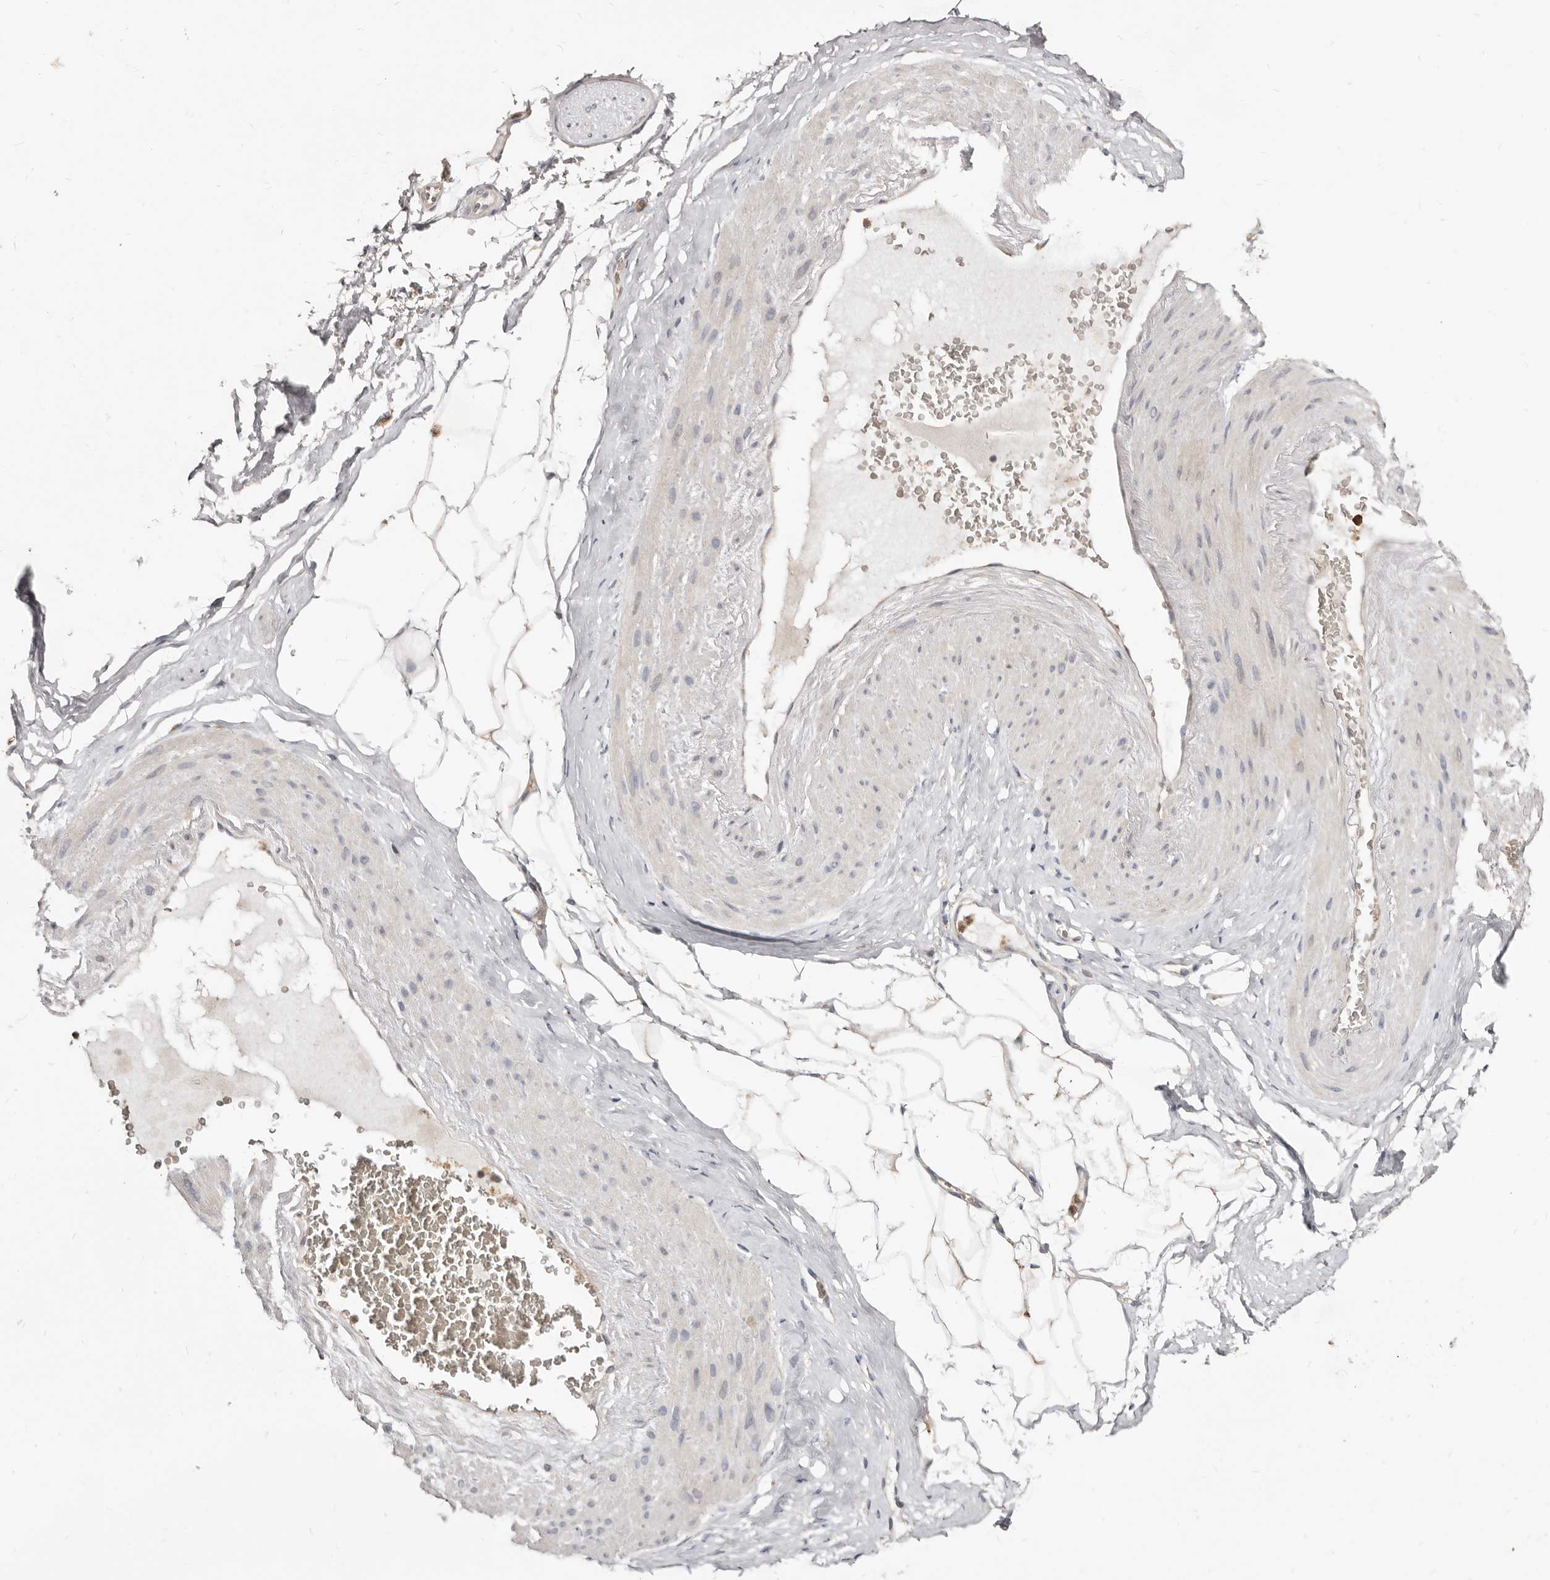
{"staining": {"intensity": "negative", "quantity": "none", "location": "none"}, "tissue": "adipose tissue", "cell_type": "Adipocytes", "image_type": "normal", "snomed": [{"axis": "morphology", "description": "Normal tissue, NOS"}, {"axis": "morphology", "description": "Adenocarcinoma, Low grade"}, {"axis": "topography", "description": "Prostate"}, {"axis": "topography", "description": "Peripheral nerve tissue"}], "caption": "IHC micrograph of benign human adipose tissue stained for a protein (brown), which exhibits no expression in adipocytes.", "gene": "TC2N", "patient": {"sex": "male", "age": 63}}